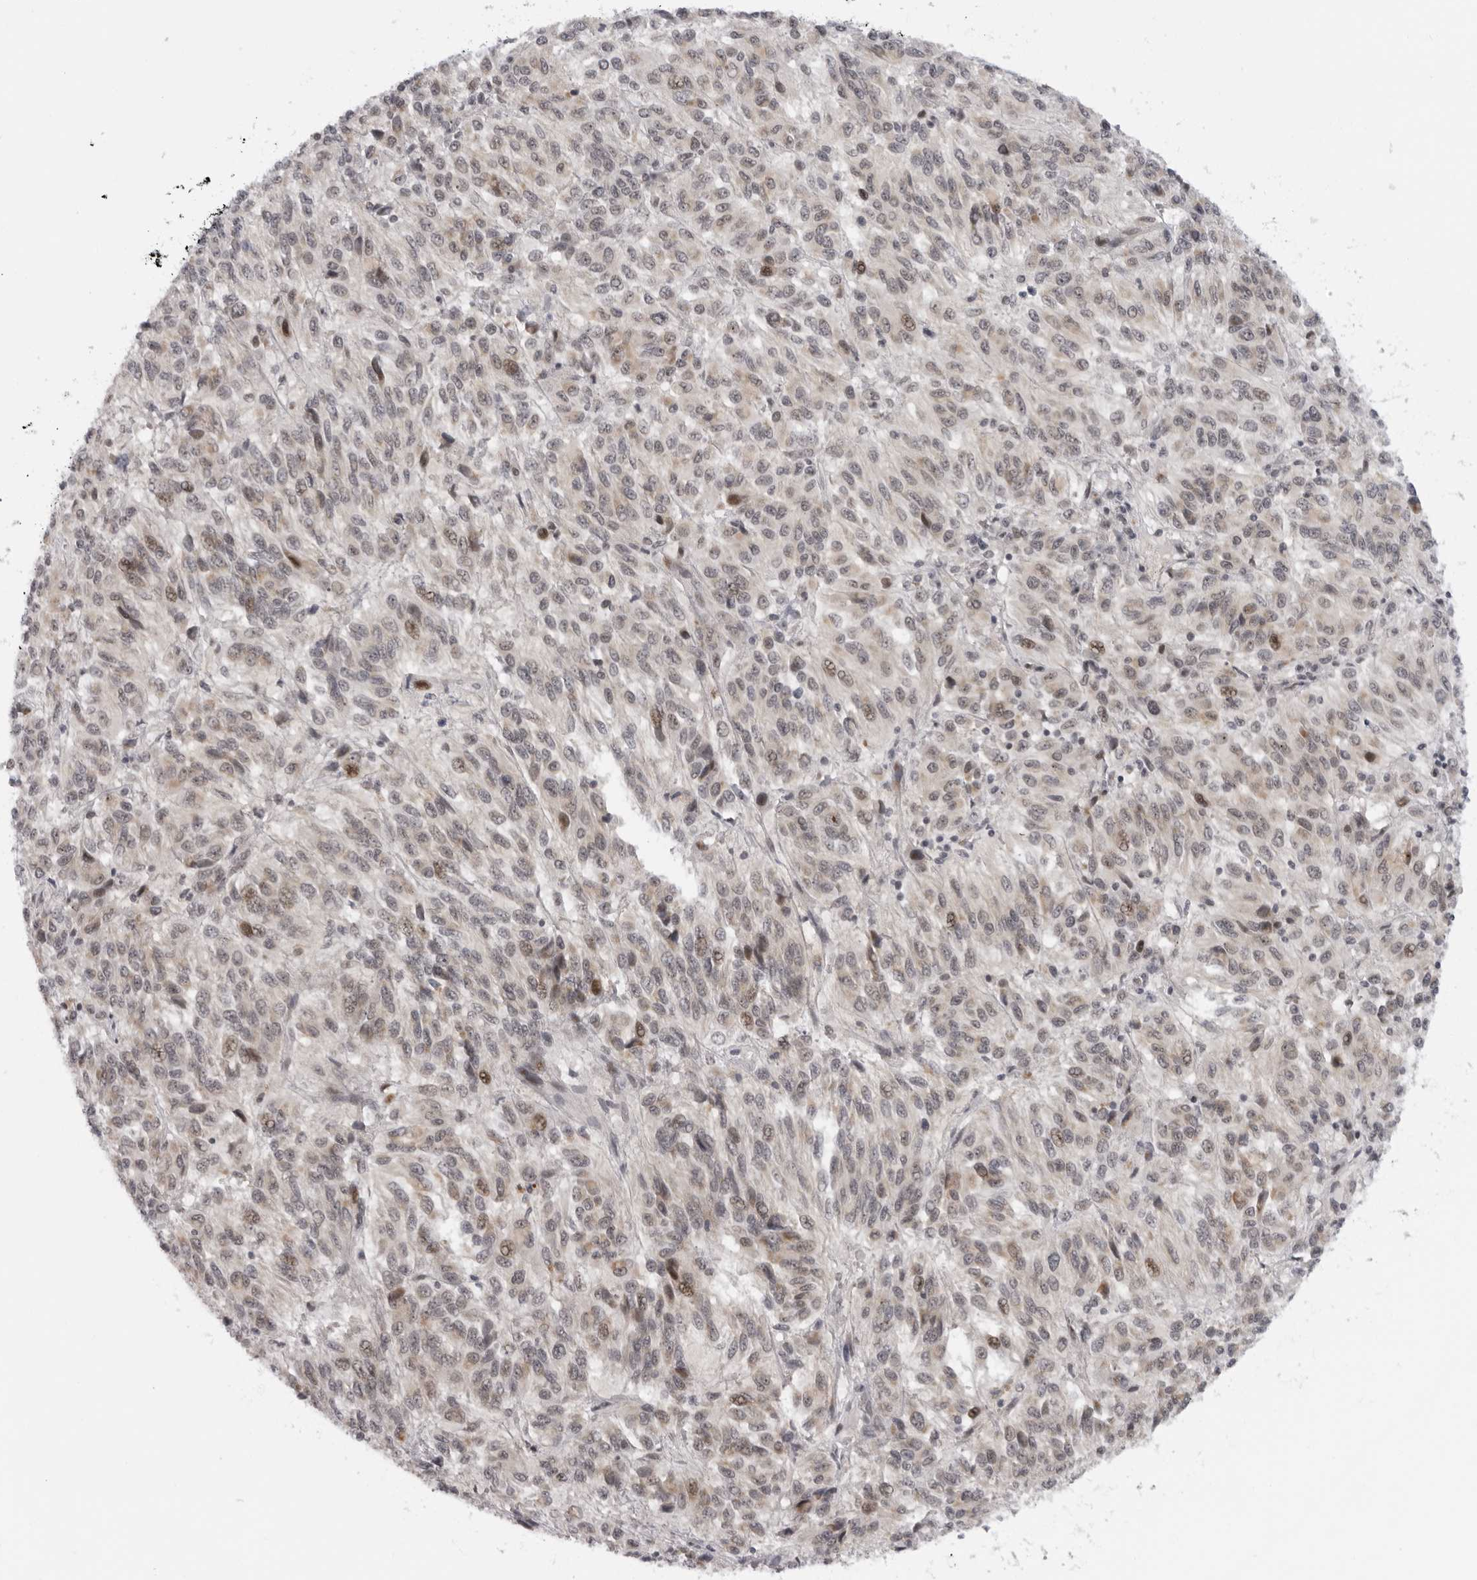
{"staining": {"intensity": "moderate", "quantity": "<25%", "location": "nuclear"}, "tissue": "melanoma", "cell_type": "Tumor cells", "image_type": "cancer", "snomed": [{"axis": "morphology", "description": "Malignant melanoma, Metastatic site"}, {"axis": "topography", "description": "Lung"}], "caption": "Immunohistochemistry histopathology image of neoplastic tissue: melanoma stained using immunohistochemistry demonstrates low levels of moderate protein expression localized specifically in the nuclear of tumor cells, appearing as a nuclear brown color.", "gene": "ALPK2", "patient": {"sex": "male", "age": 64}}